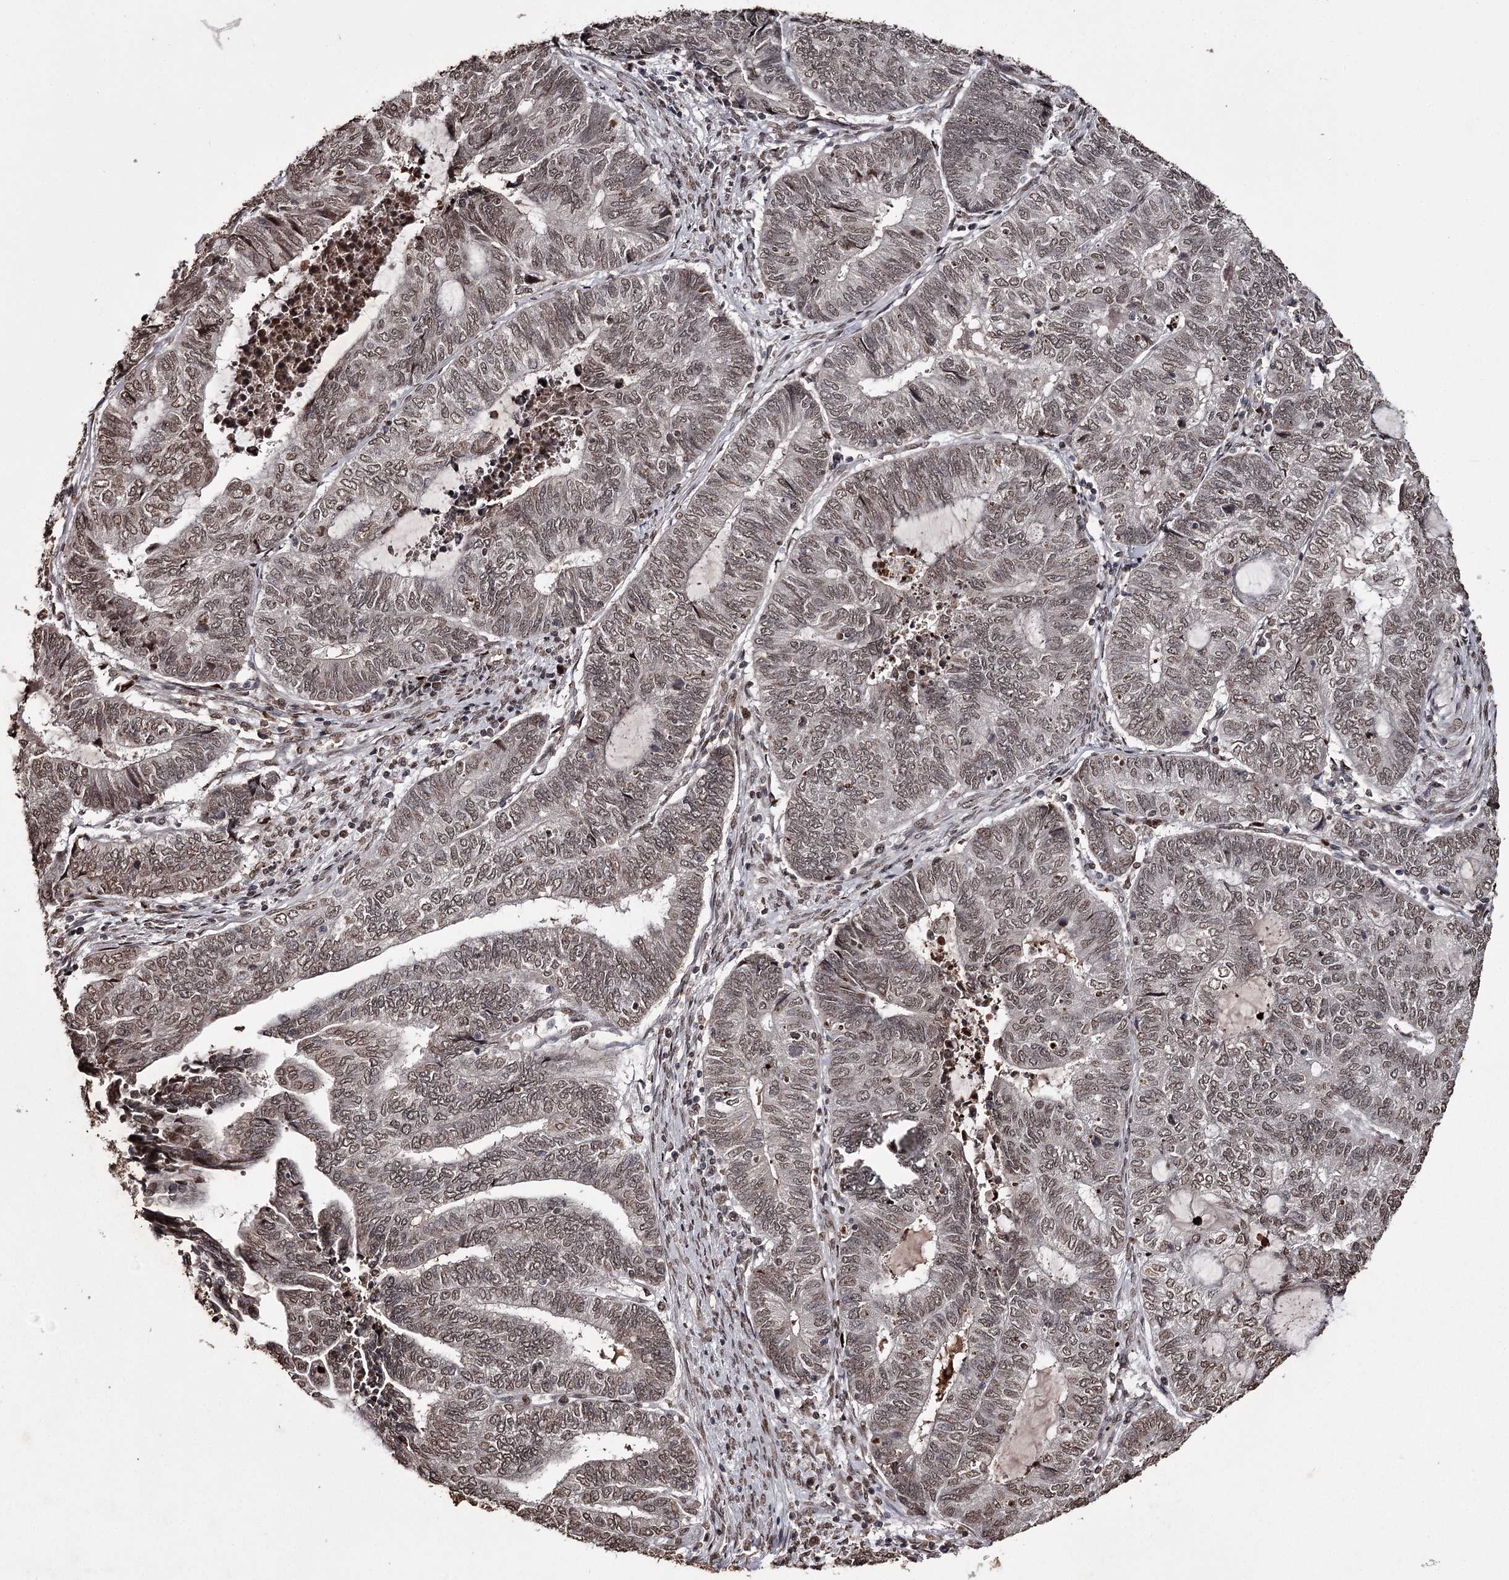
{"staining": {"intensity": "moderate", "quantity": ">75%", "location": "nuclear"}, "tissue": "endometrial cancer", "cell_type": "Tumor cells", "image_type": "cancer", "snomed": [{"axis": "morphology", "description": "Adenocarcinoma, NOS"}, {"axis": "topography", "description": "Uterus"}, {"axis": "topography", "description": "Endometrium"}], "caption": "A brown stain highlights moderate nuclear expression of a protein in adenocarcinoma (endometrial) tumor cells.", "gene": "THYN1", "patient": {"sex": "female", "age": 70}}